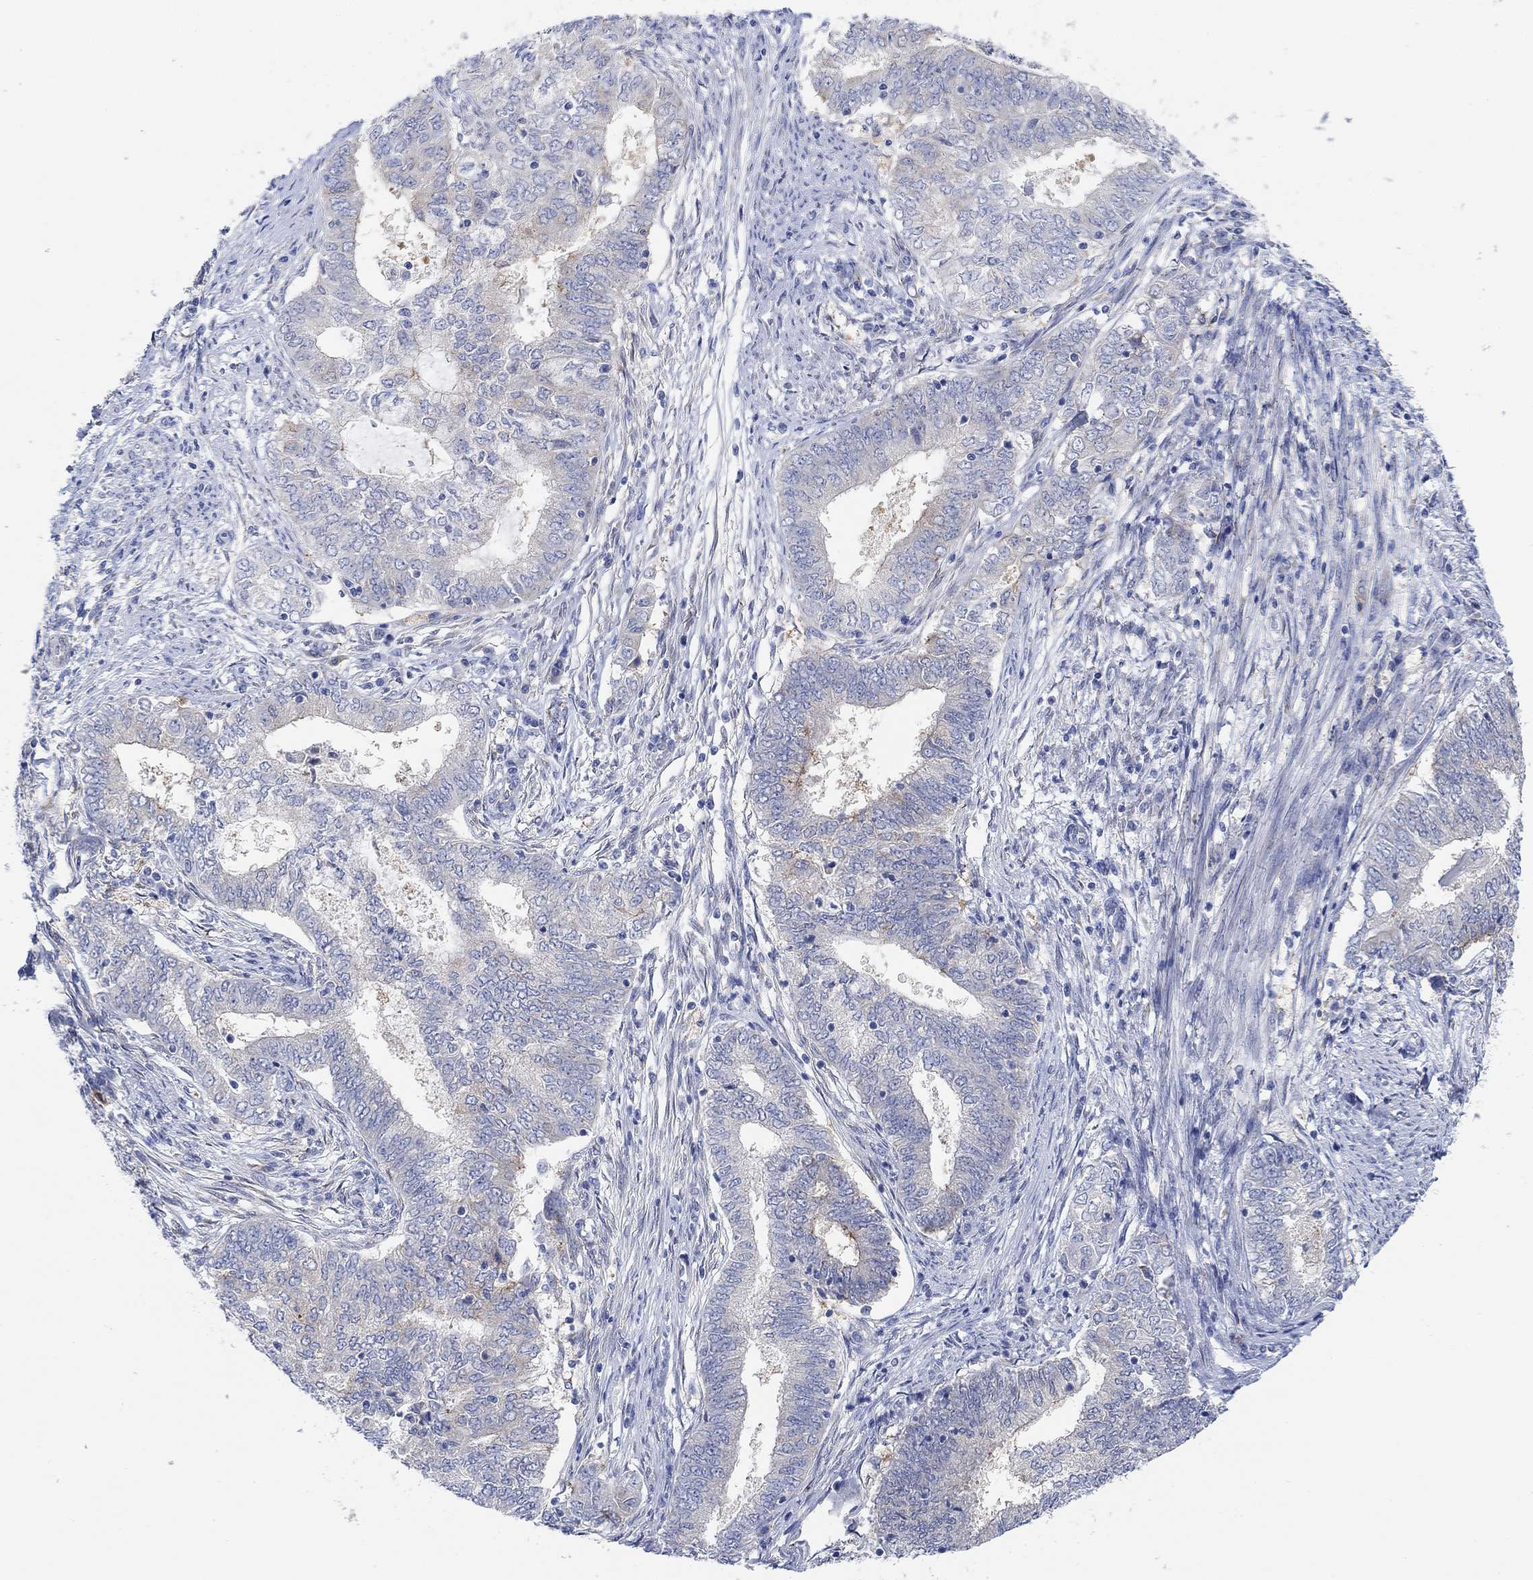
{"staining": {"intensity": "strong", "quantity": "<25%", "location": "cytoplasmic/membranous"}, "tissue": "endometrial cancer", "cell_type": "Tumor cells", "image_type": "cancer", "snomed": [{"axis": "morphology", "description": "Adenocarcinoma, NOS"}, {"axis": "topography", "description": "Endometrium"}], "caption": "Tumor cells reveal strong cytoplasmic/membranous positivity in about <25% of cells in endometrial cancer (adenocarcinoma).", "gene": "RGS1", "patient": {"sex": "female", "age": 62}}